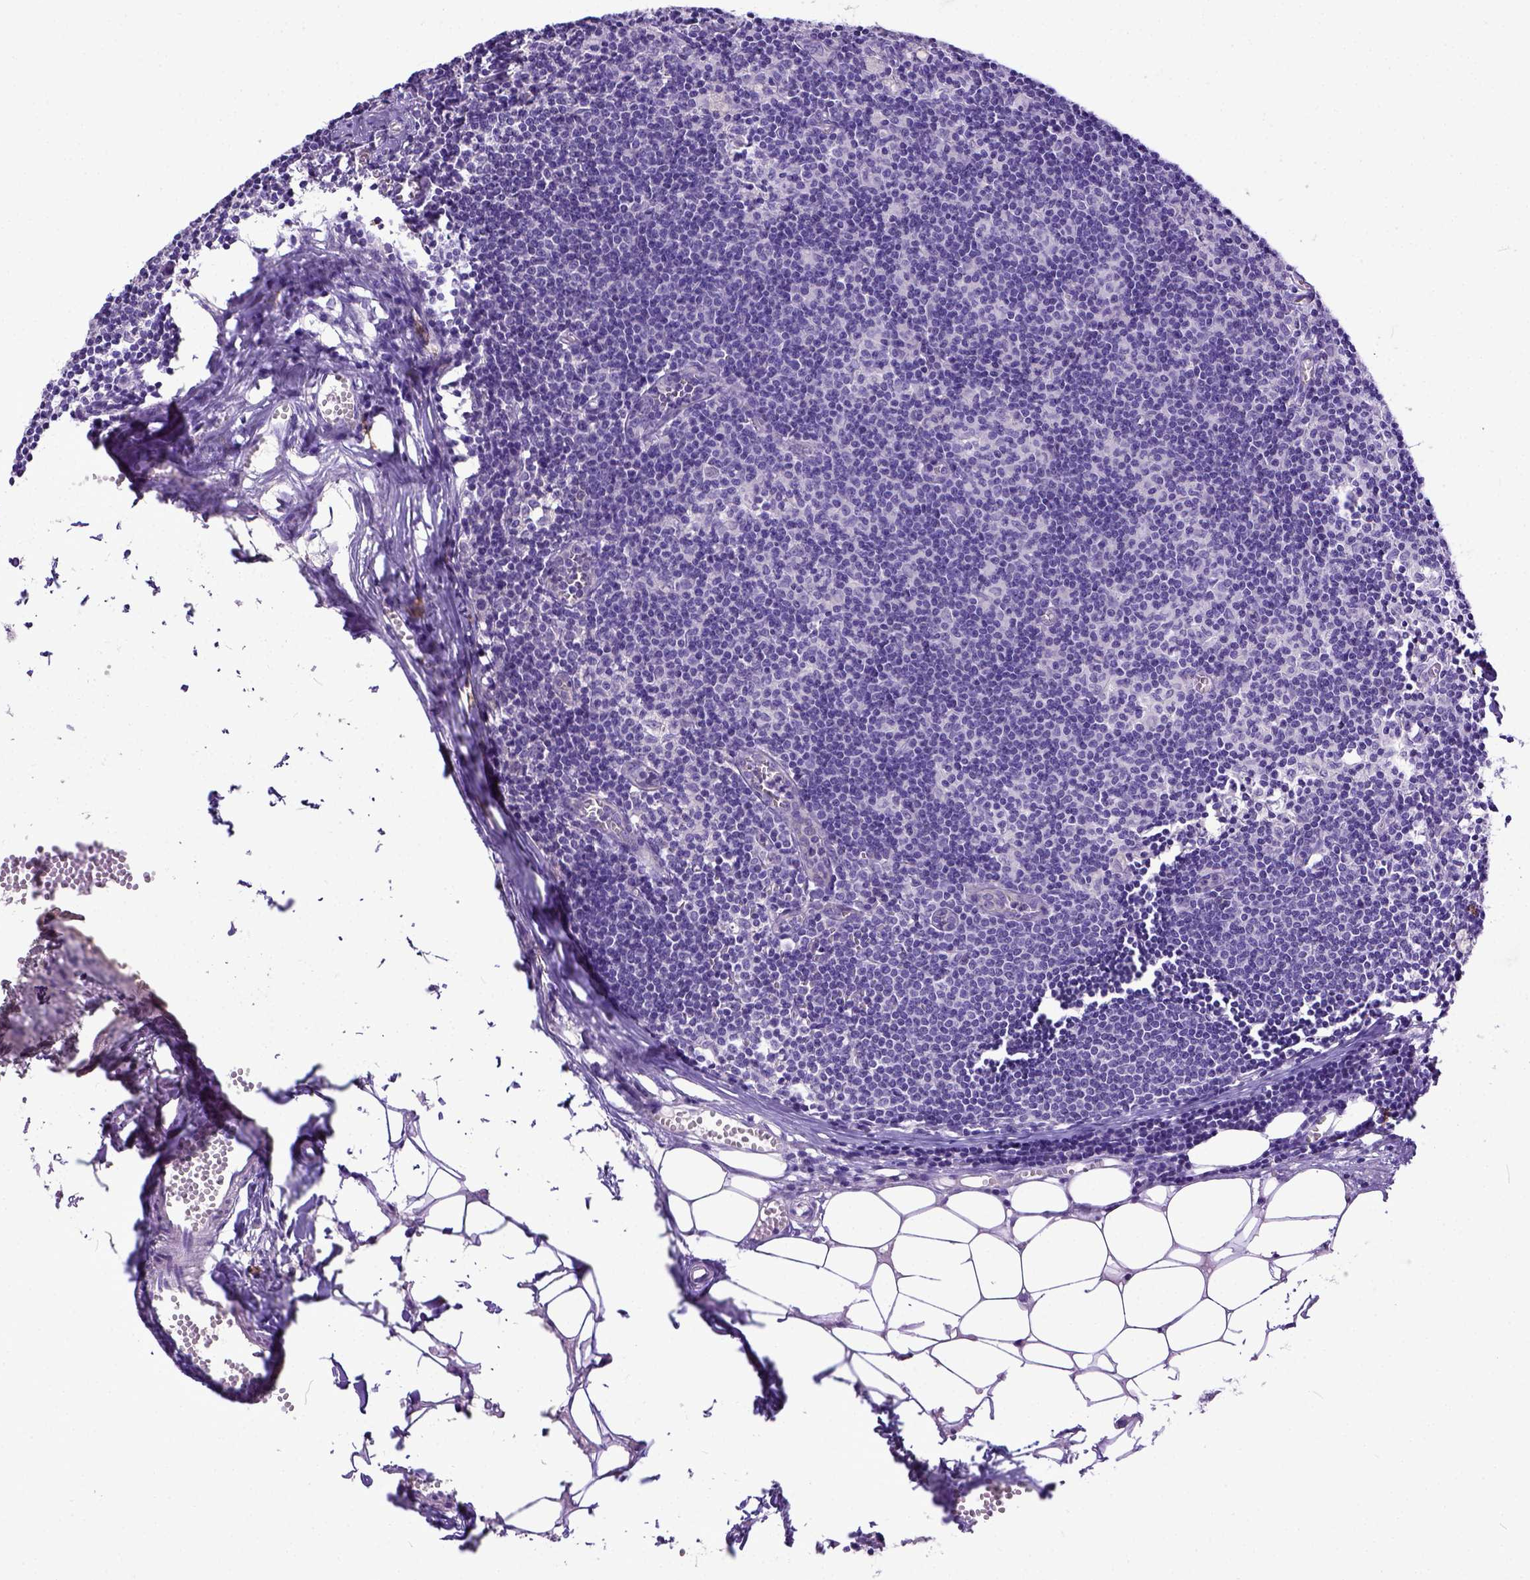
{"staining": {"intensity": "negative", "quantity": "none", "location": "none"}, "tissue": "lymph node", "cell_type": "Germinal center cells", "image_type": "normal", "snomed": [{"axis": "morphology", "description": "Normal tissue, NOS"}, {"axis": "topography", "description": "Lymph node"}], "caption": "Lymph node stained for a protein using immunohistochemistry reveals no staining germinal center cells.", "gene": "KIT", "patient": {"sex": "female", "age": 52}}